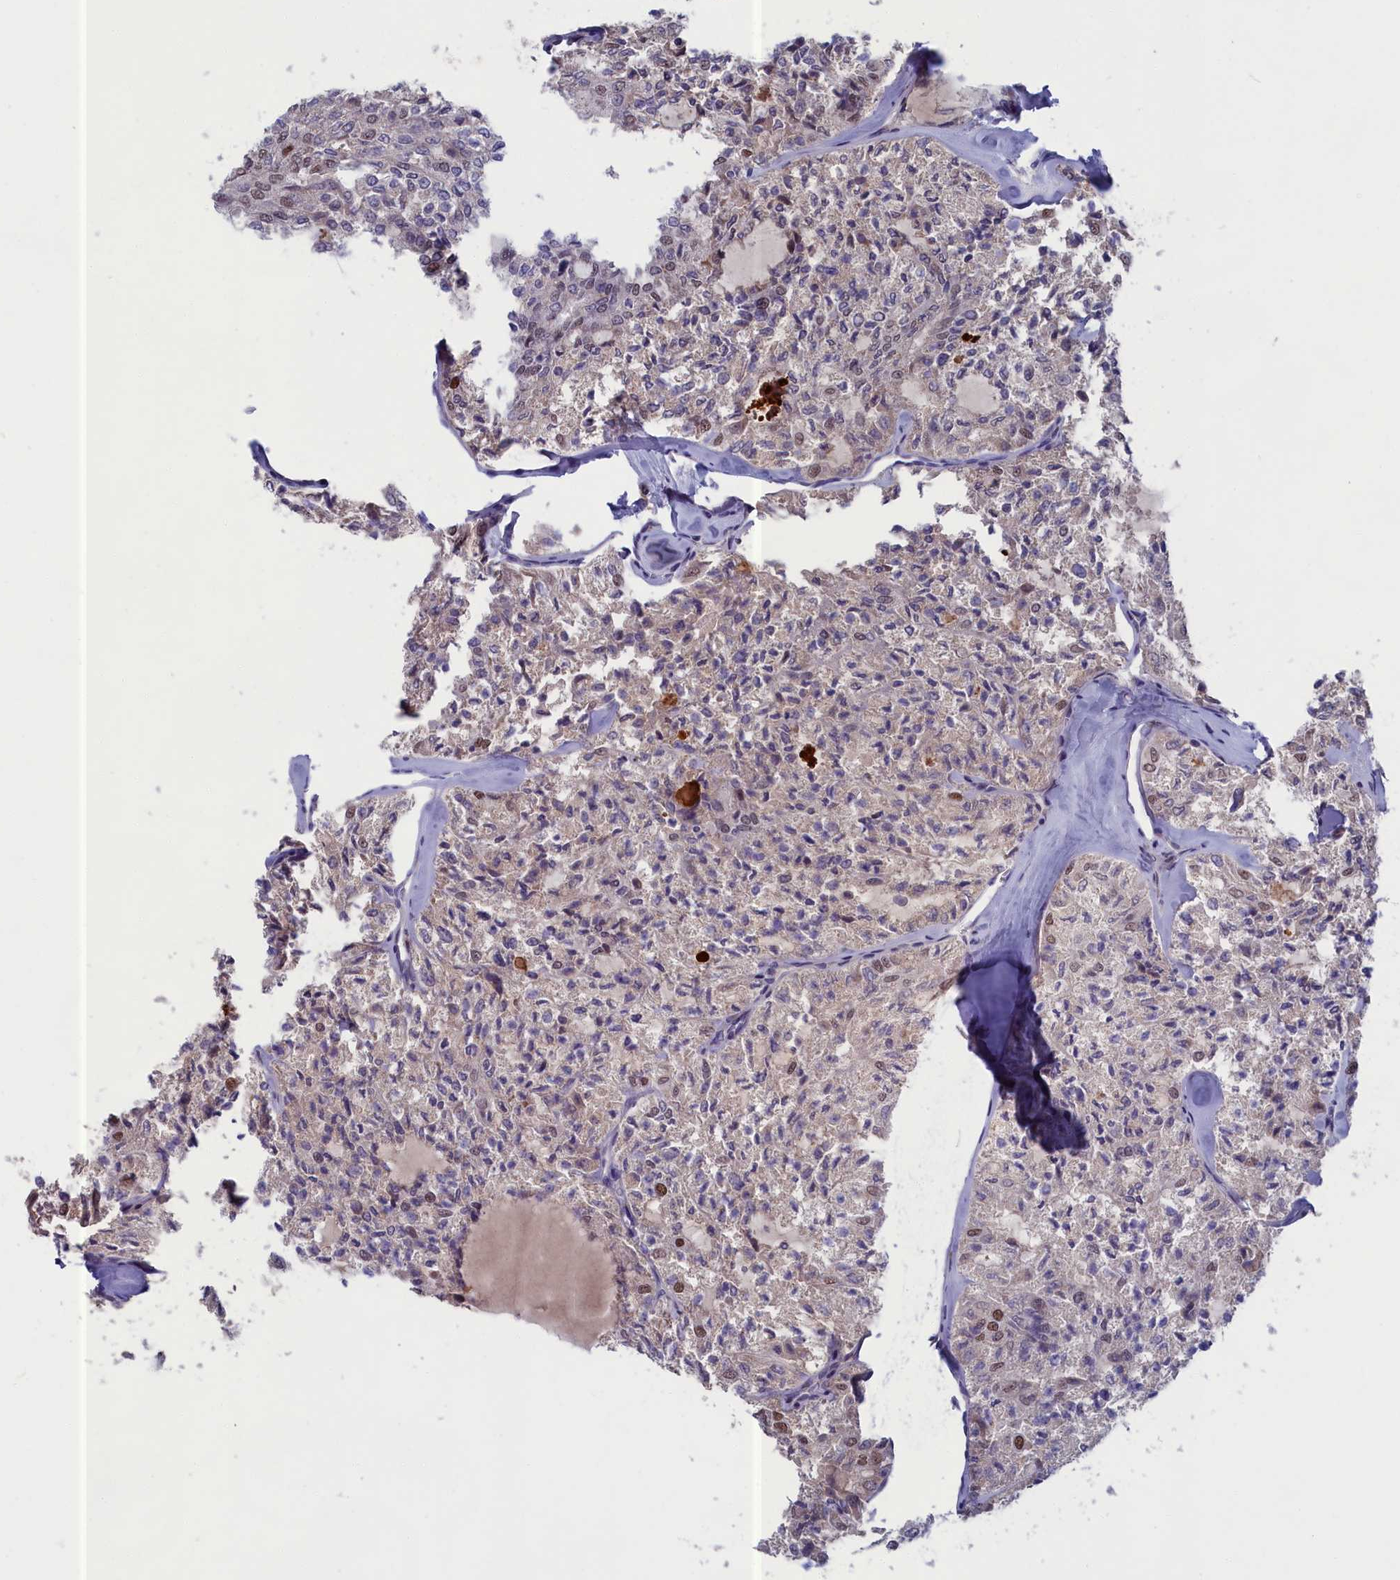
{"staining": {"intensity": "weak", "quantity": ">75%", "location": "nuclear"}, "tissue": "thyroid cancer", "cell_type": "Tumor cells", "image_type": "cancer", "snomed": [{"axis": "morphology", "description": "Follicular adenoma carcinoma, NOS"}, {"axis": "topography", "description": "Thyroid gland"}], "caption": "A high-resolution micrograph shows IHC staining of follicular adenoma carcinoma (thyroid), which demonstrates weak nuclear staining in approximately >75% of tumor cells.", "gene": "LIG1", "patient": {"sex": "male", "age": 75}}